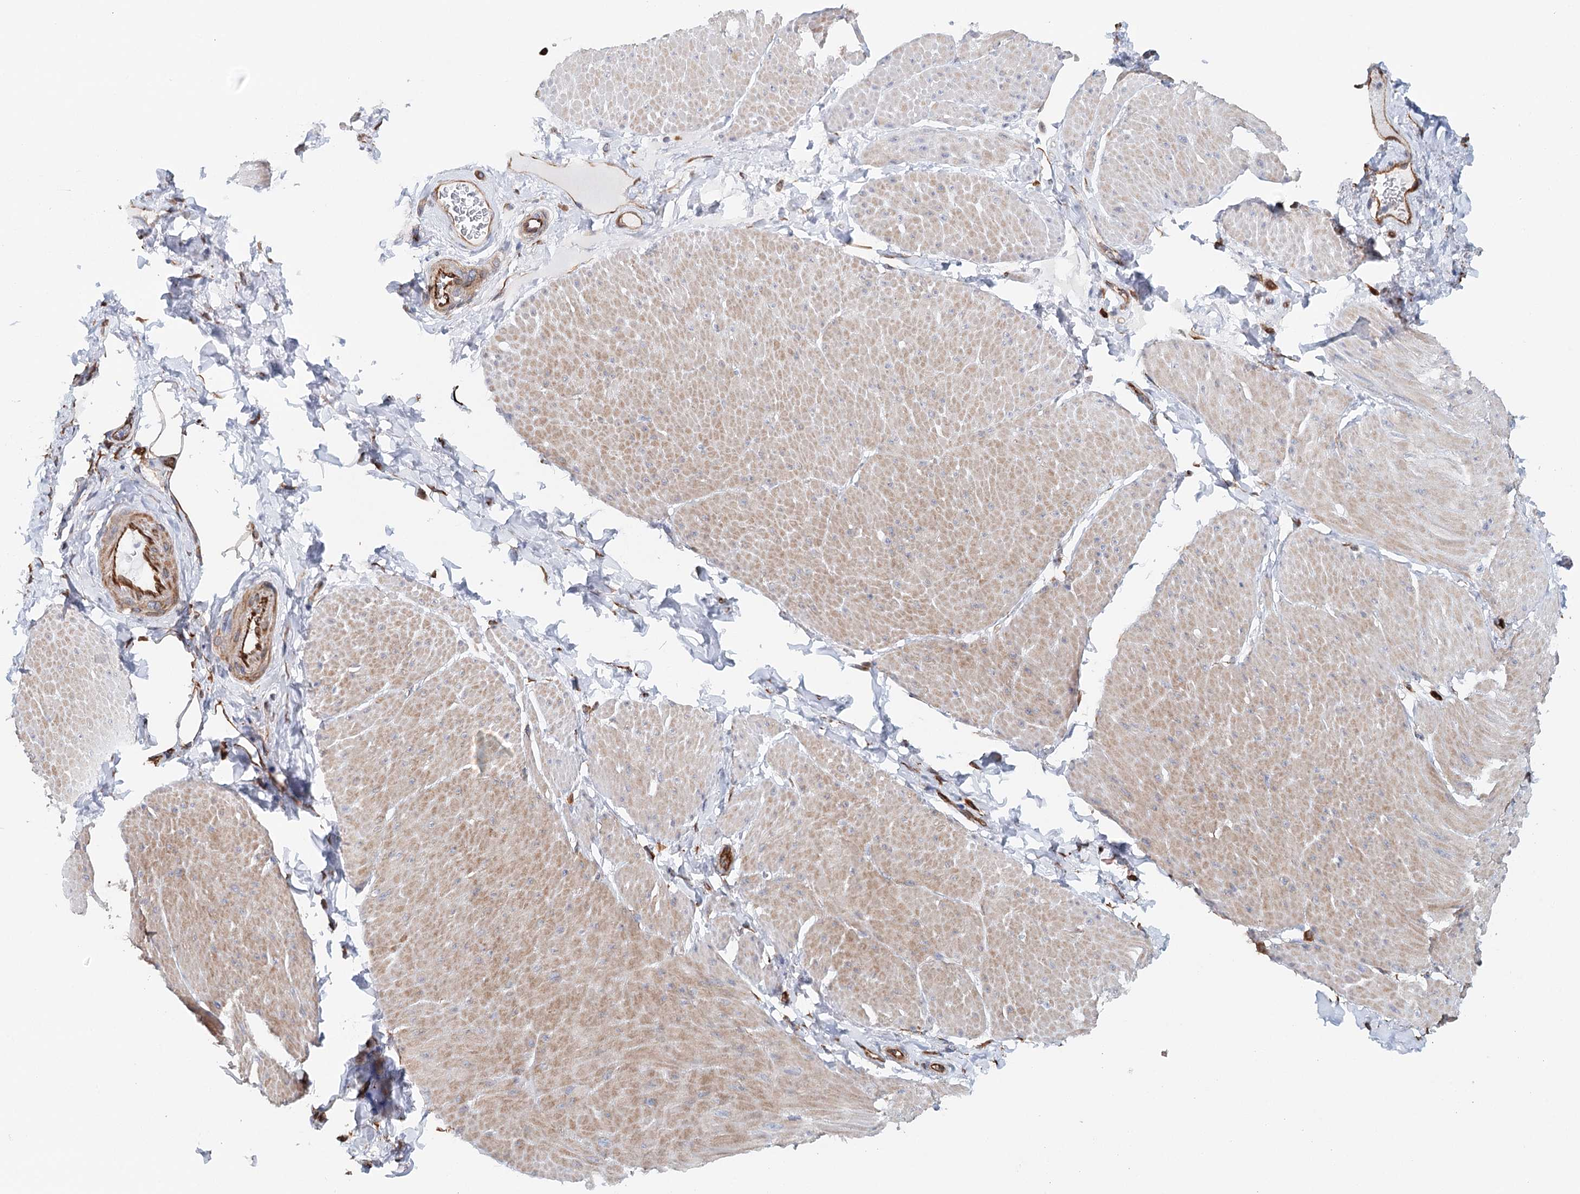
{"staining": {"intensity": "weak", "quantity": "25%-75%", "location": "cytoplasmic/membranous"}, "tissue": "smooth muscle", "cell_type": "Smooth muscle cells", "image_type": "normal", "snomed": [{"axis": "morphology", "description": "Urothelial carcinoma, High grade"}, {"axis": "topography", "description": "Urinary bladder"}], "caption": "Immunohistochemistry (IHC) of normal smooth muscle shows low levels of weak cytoplasmic/membranous expression in approximately 25%-75% of smooth muscle cells. The protein is shown in brown color, while the nuclei are stained blue.", "gene": "SYNPO", "patient": {"sex": "male", "age": 46}}